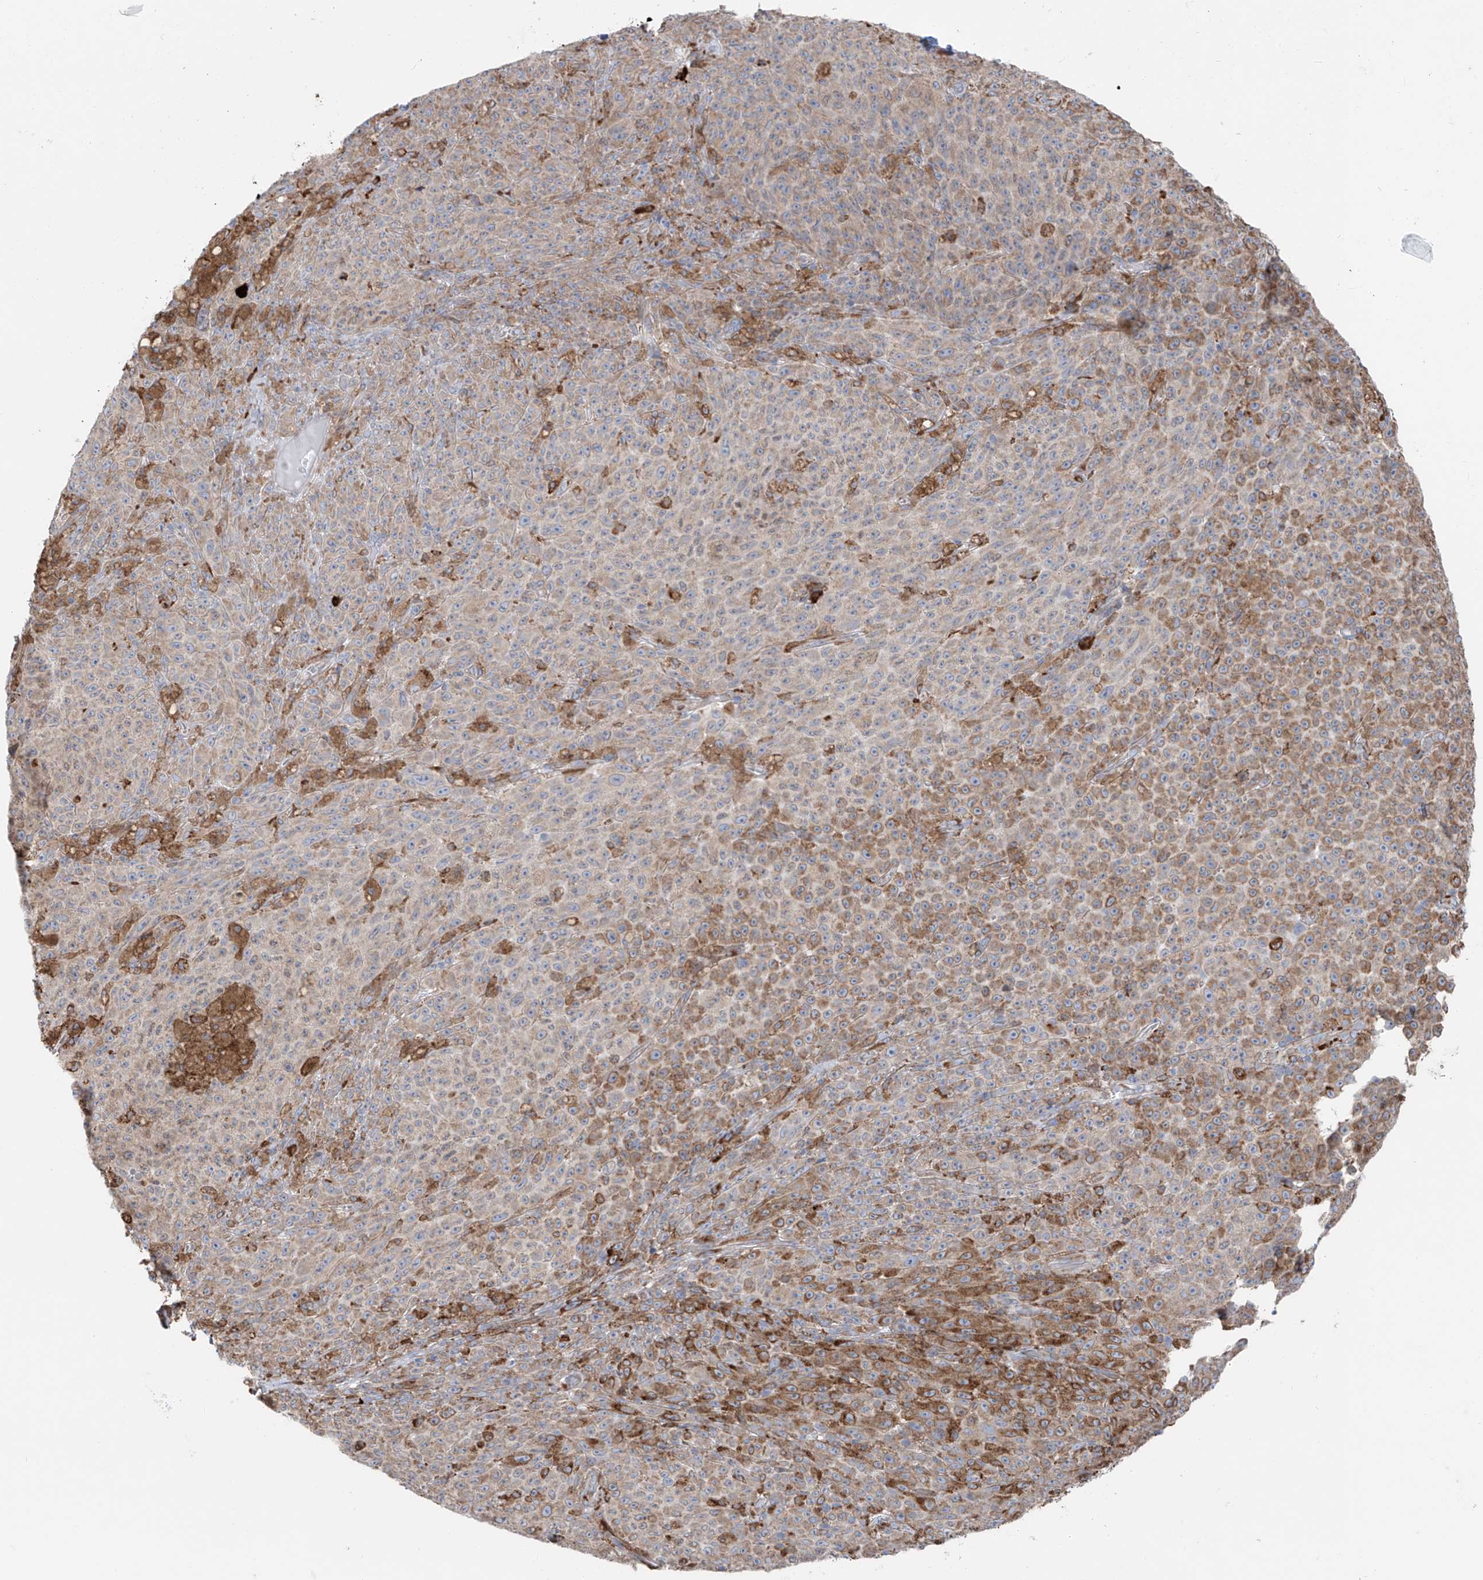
{"staining": {"intensity": "weak", "quantity": "25%-75%", "location": "cytoplasmic/membranous"}, "tissue": "melanoma", "cell_type": "Tumor cells", "image_type": "cancer", "snomed": [{"axis": "morphology", "description": "Malignant melanoma, NOS"}, {"axis": "topography", "description": "Skin"}], "caption": "This photomicrograph reveals immunohistochemistry (IHC) staining of malignant melanoma, with low weak cytoplasmic/membranous positivity in approximately 25%-75% of tumor cells.", "gene": "ZNF354C", "patient": {"sex": "female", "age": 82}}